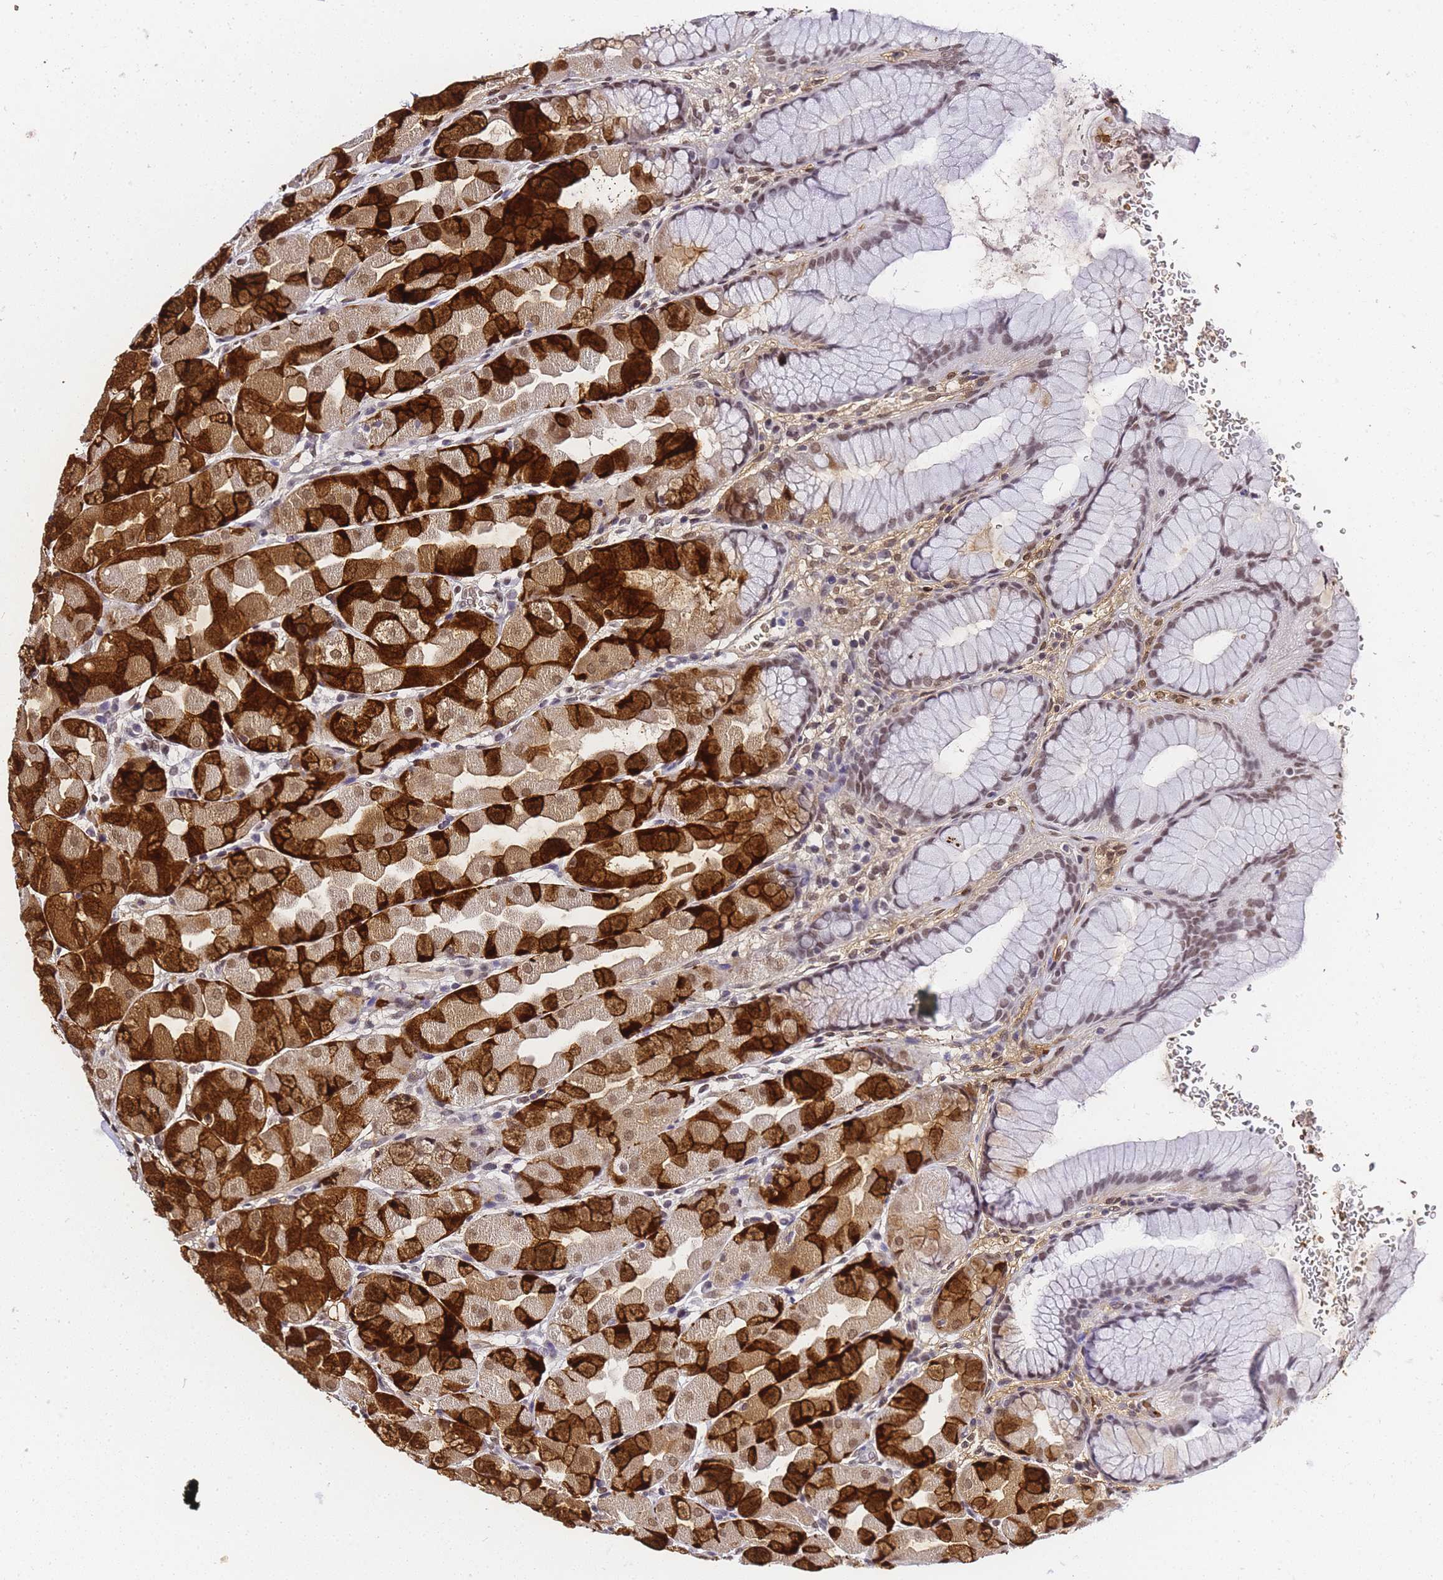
{"staining": {"intensity": "strong", "quantity": "25%-75%", "location": "cytoplasmic/membranous,nuclear"}, "tissue": "stomach", "cell_type": "Glandular cells", "image_type": "normal", "snomed": [{"axis": "morphology", "description": "Normal tissue, NOS"}, {"axis": "topography", "description": "Stomach"}], "caption": "Benign stomach was stained to show a protein in brown. There is high levels of strong cytoplasmic/membranous,nuclear positivity in approximately 25%-75% of glandular cells. The staining is performed using DAB brown chromogen to label protein expression. The nuclei are counter-stained blue using hematoxylin.", "gene": "POLR1A", "patient": {"sex": "male", "age": 57}}